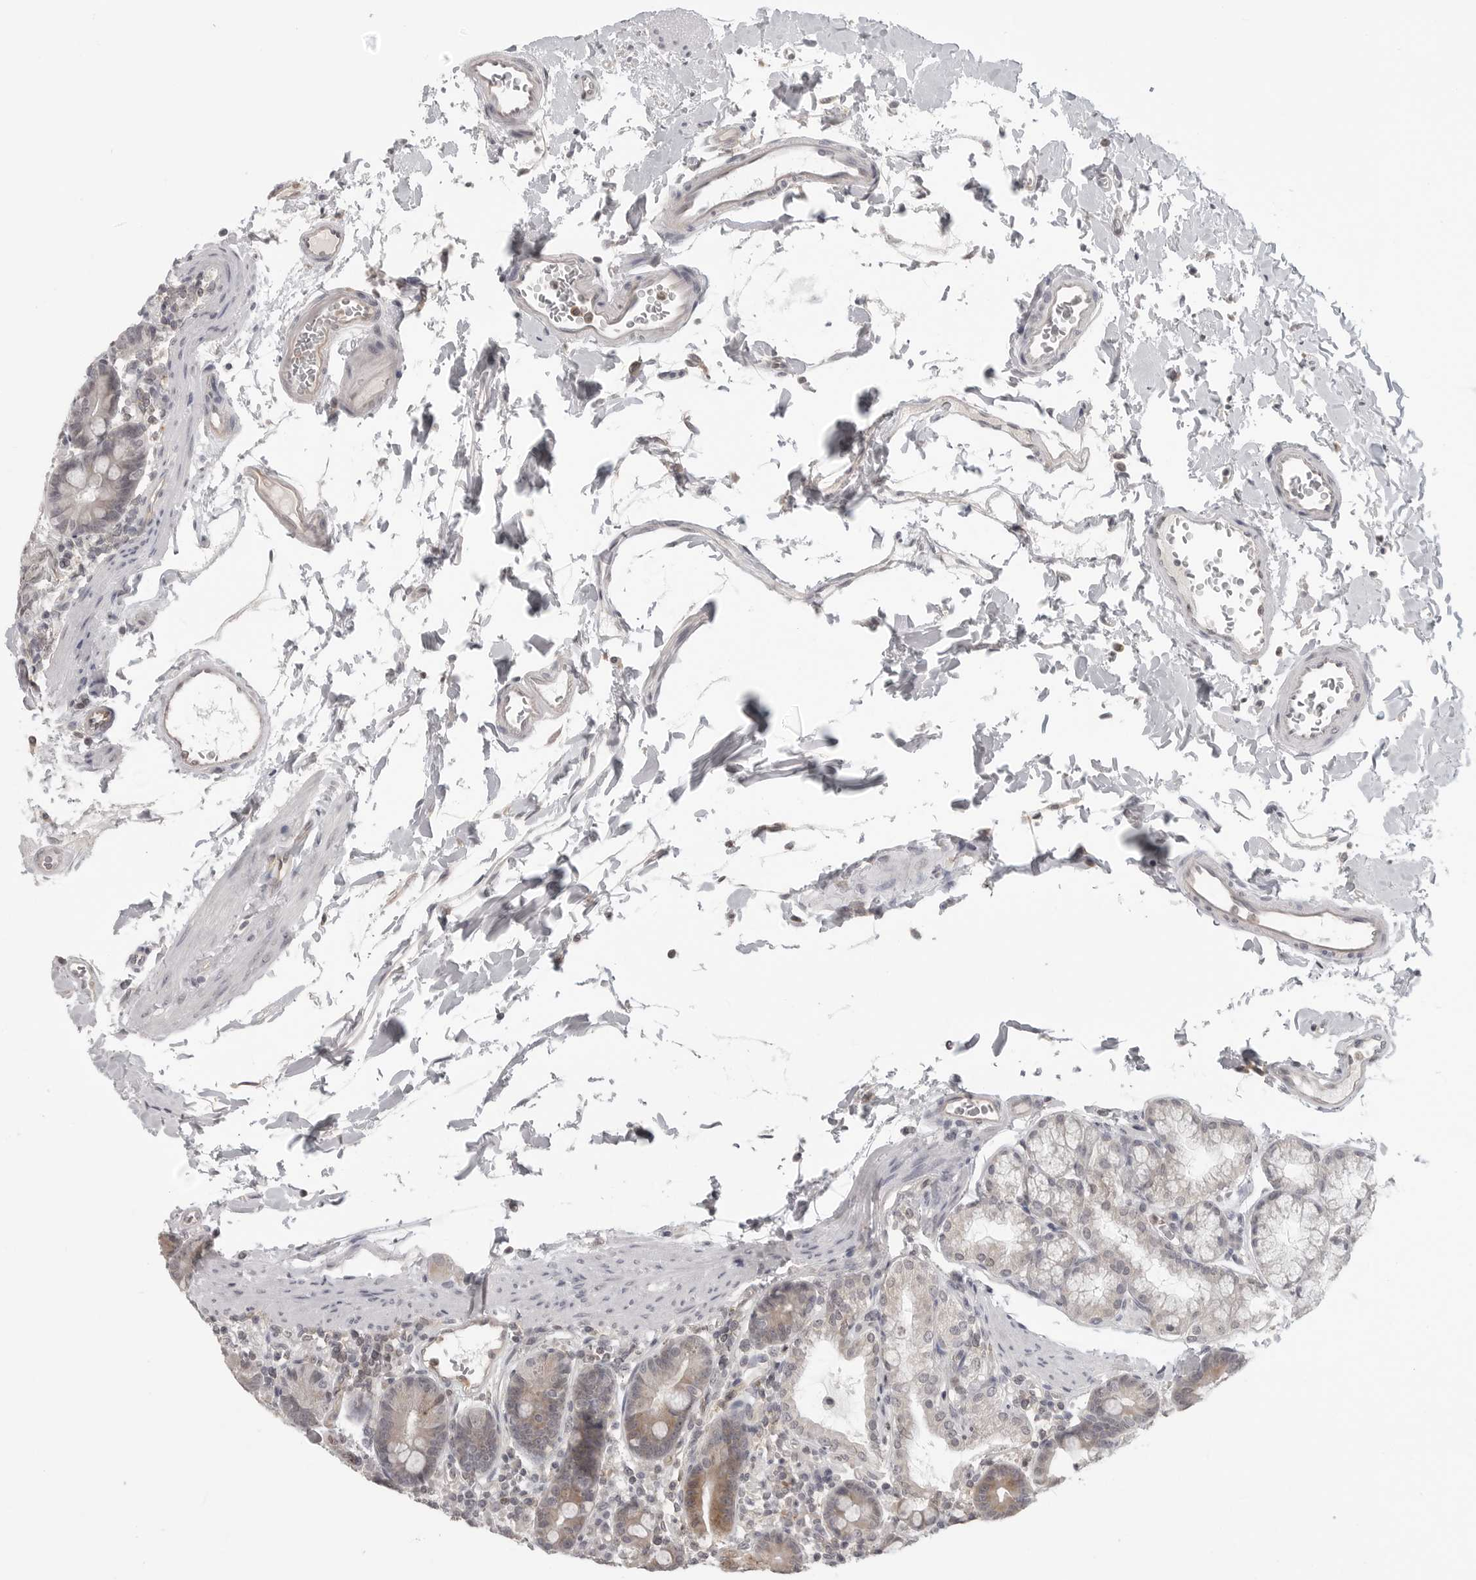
{"staining": {"intensity": "weak", "quantity": ">75%", "location": "cytoplasmic/membranous"}, "tissue": "duodenum", "cell_type": "Glandular cells", "image_type": "normal", "snomed": [{"axis": "morphology", "description": "Normal tissue, NOS"}, {"axis": "morphology", "description": "Adenocarcinoma, NOS"}, {"axis": "topography", "description": "Pancreas"}, {"axis": "topography", "description": "Duodenum"}], "caption": "Immunohistochemical staining of unremarkable duodenum exhibits weak cytoplasmic/membranous protein staining in approximately >75% of glandular cells. Using DAB (brown) and hematoxylin (blue) stains, captured at high magnification using brightfield microscopy.", "gene": "IFNGR1", "patient": {"sex": "male", "age": 50}}